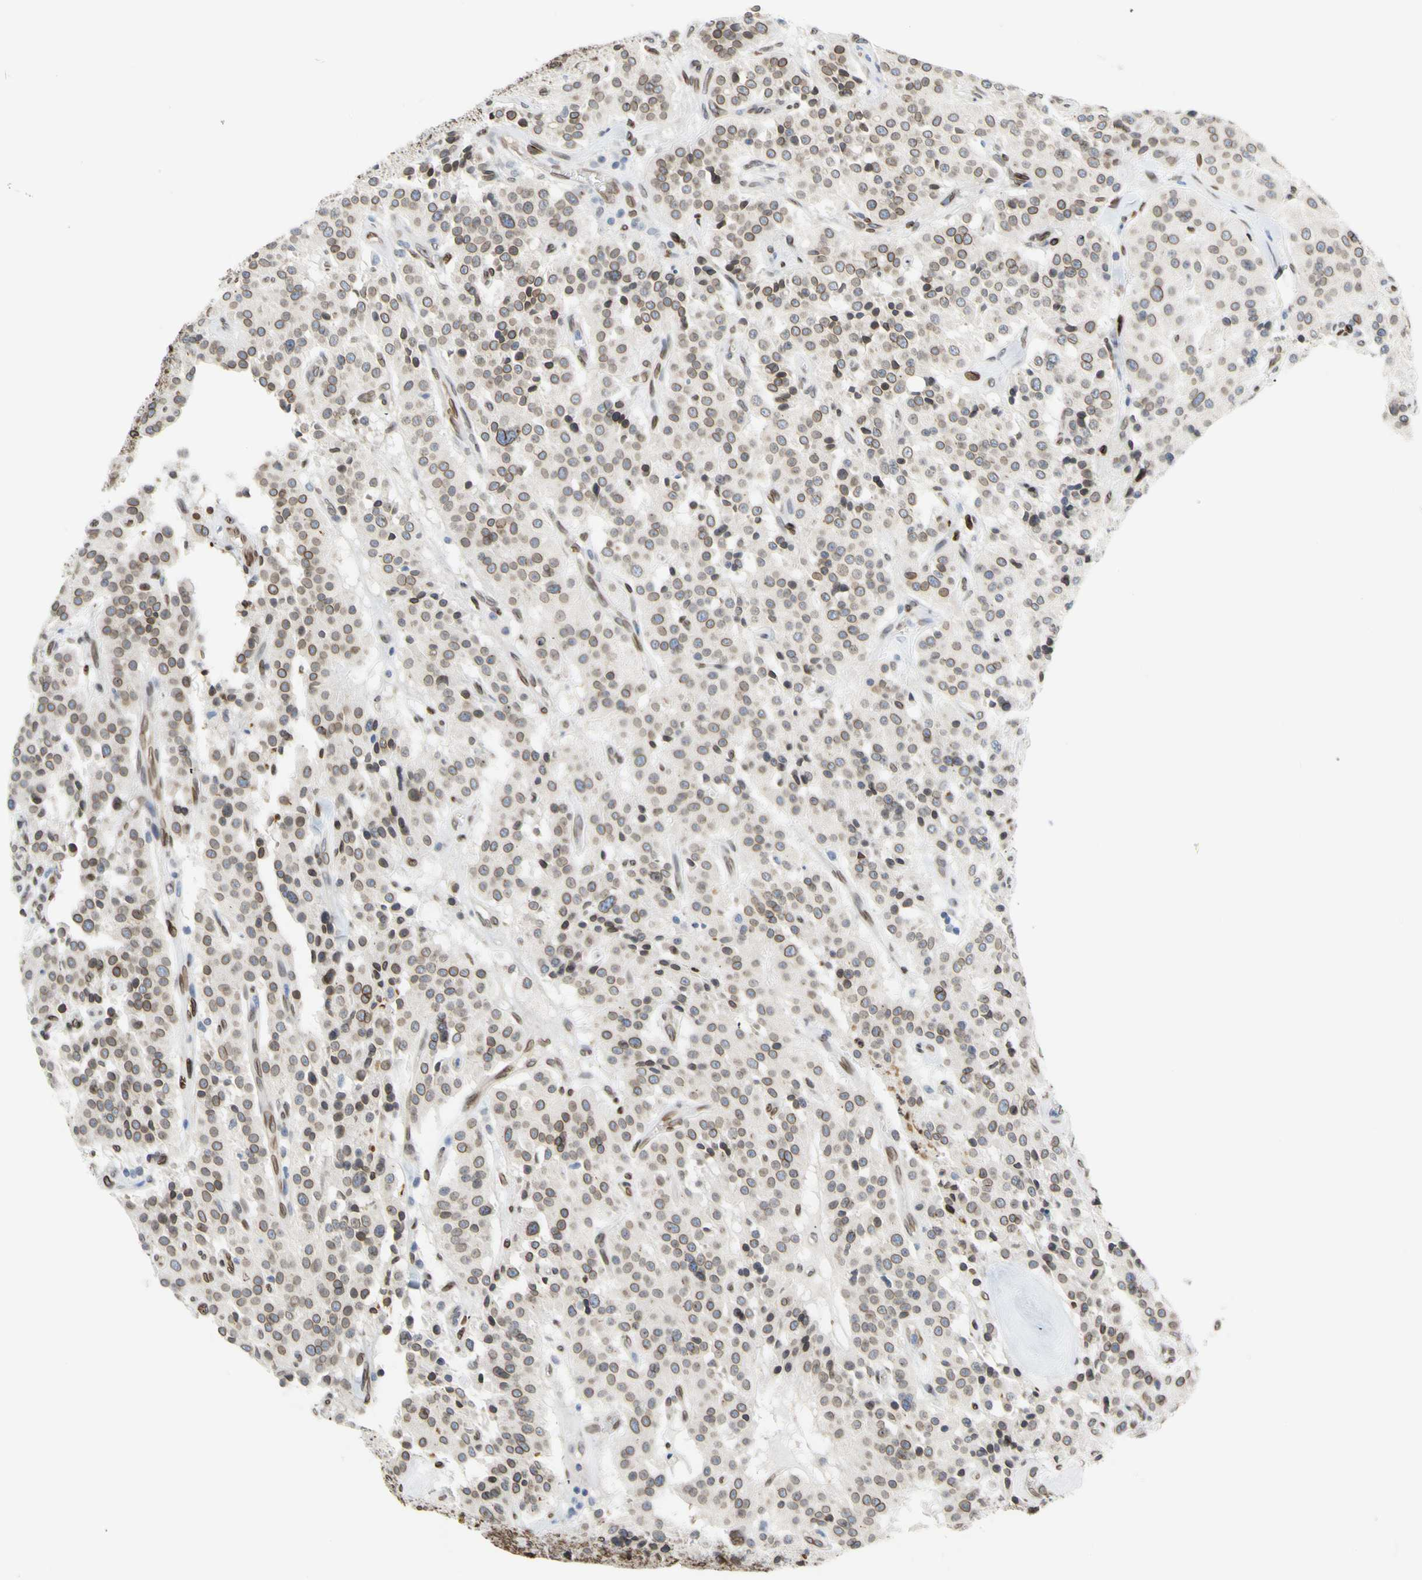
{"staining": {"intensity": "moderate", "quantity": ">75%", "location": "cytoplasmic/membranous,nuclear"}, "tissue": "carcinoid", "cell_type": "Tumor cells", "image_type": "cancer", "snomed": [{"axis": "morphology", "description": "Carcinoid, malignant, NOS"}, {"axis": "topography", "description": "Lung"}], "caption": "A medium amount of moderate cytoplasmic/membranous and nuclear expression is appreciated in about >75% of tumor cells in carcinoid tissue.", "gene": "SUN1", "patient": {"sex": "male", "age": 30}}